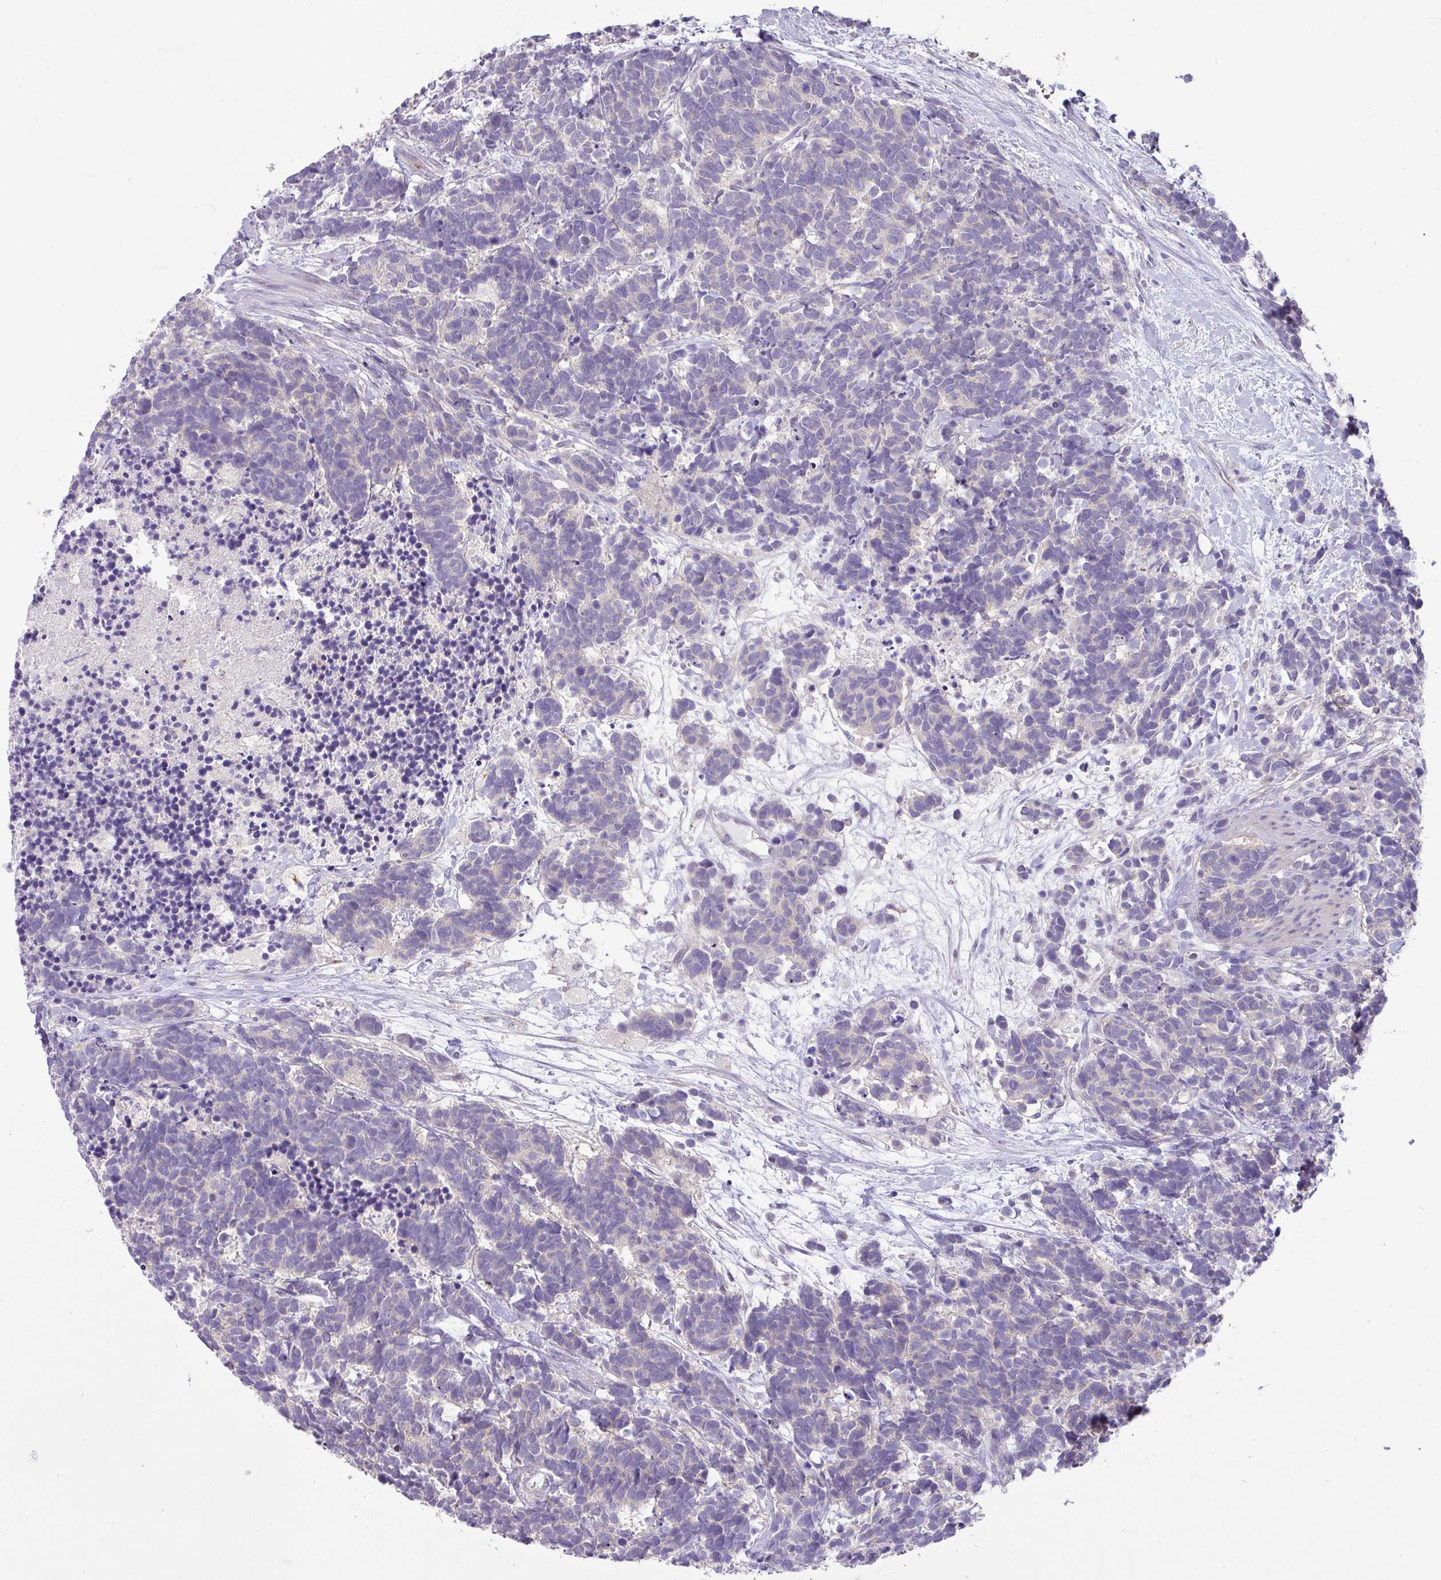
{"staining": {"intensity": "negative", "quantity": "none", "location": "none"}, "tissue": "carcinoid", "cell_type": "Tumor cells", "image_type": "cancer", "snomed": [{"axis": "morphology", "description": "Carcinoma, NOS"}, {"axis": "morphology", "description": "Carcinoid, malignant, NOS"}, {"axis": "topography", "description": "Prostate"}], "caption": "IHC histopathology image of carcinoma stained for a protein (brown), which displays no positivity in tumor cells.", "gene": "GALNT12", "patient": {"sex": "male", "age": 57}}